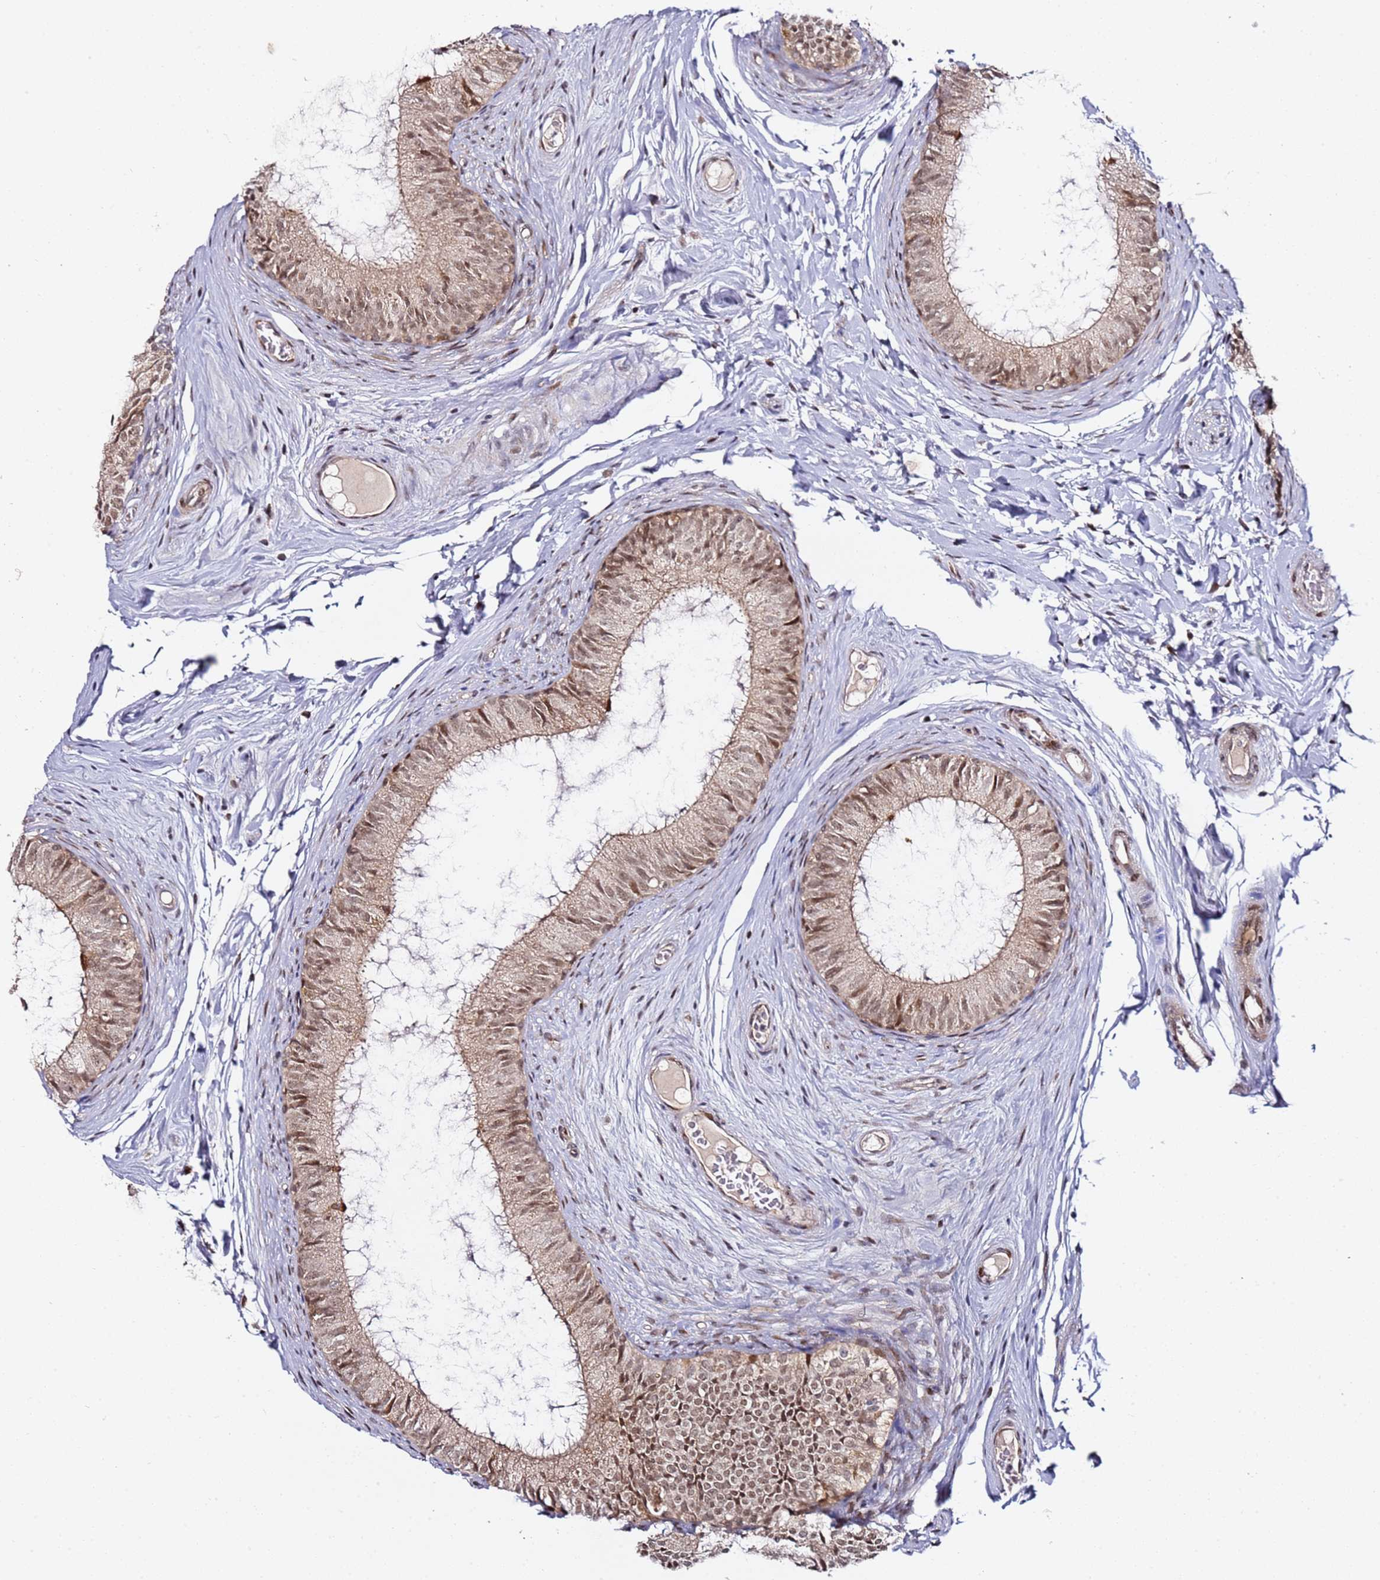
{"staining": {"intensity": "moderate", "quantity": ">75%", "location": "cytoplasmic/membranous,nuclear"}, "tissue": "epididymis", "cell_type": "Glandular cells", "image_type": "normal", "snomed": [{"axis": "morphology", "description": "Normal tissue, NOS"}, {"axis": "topography", "description": "Epididymis"}], "caption": "A high-resolution photomicrograph shows immunohistochemistry (IHC) staining of benign epididymis, which displays moderate cytoplasmic/membranous,nuclear staining in approximately >75% of glandular cells.", "gene": "TP53AIP1", "patient": {"sex": "male", "age": 25}}